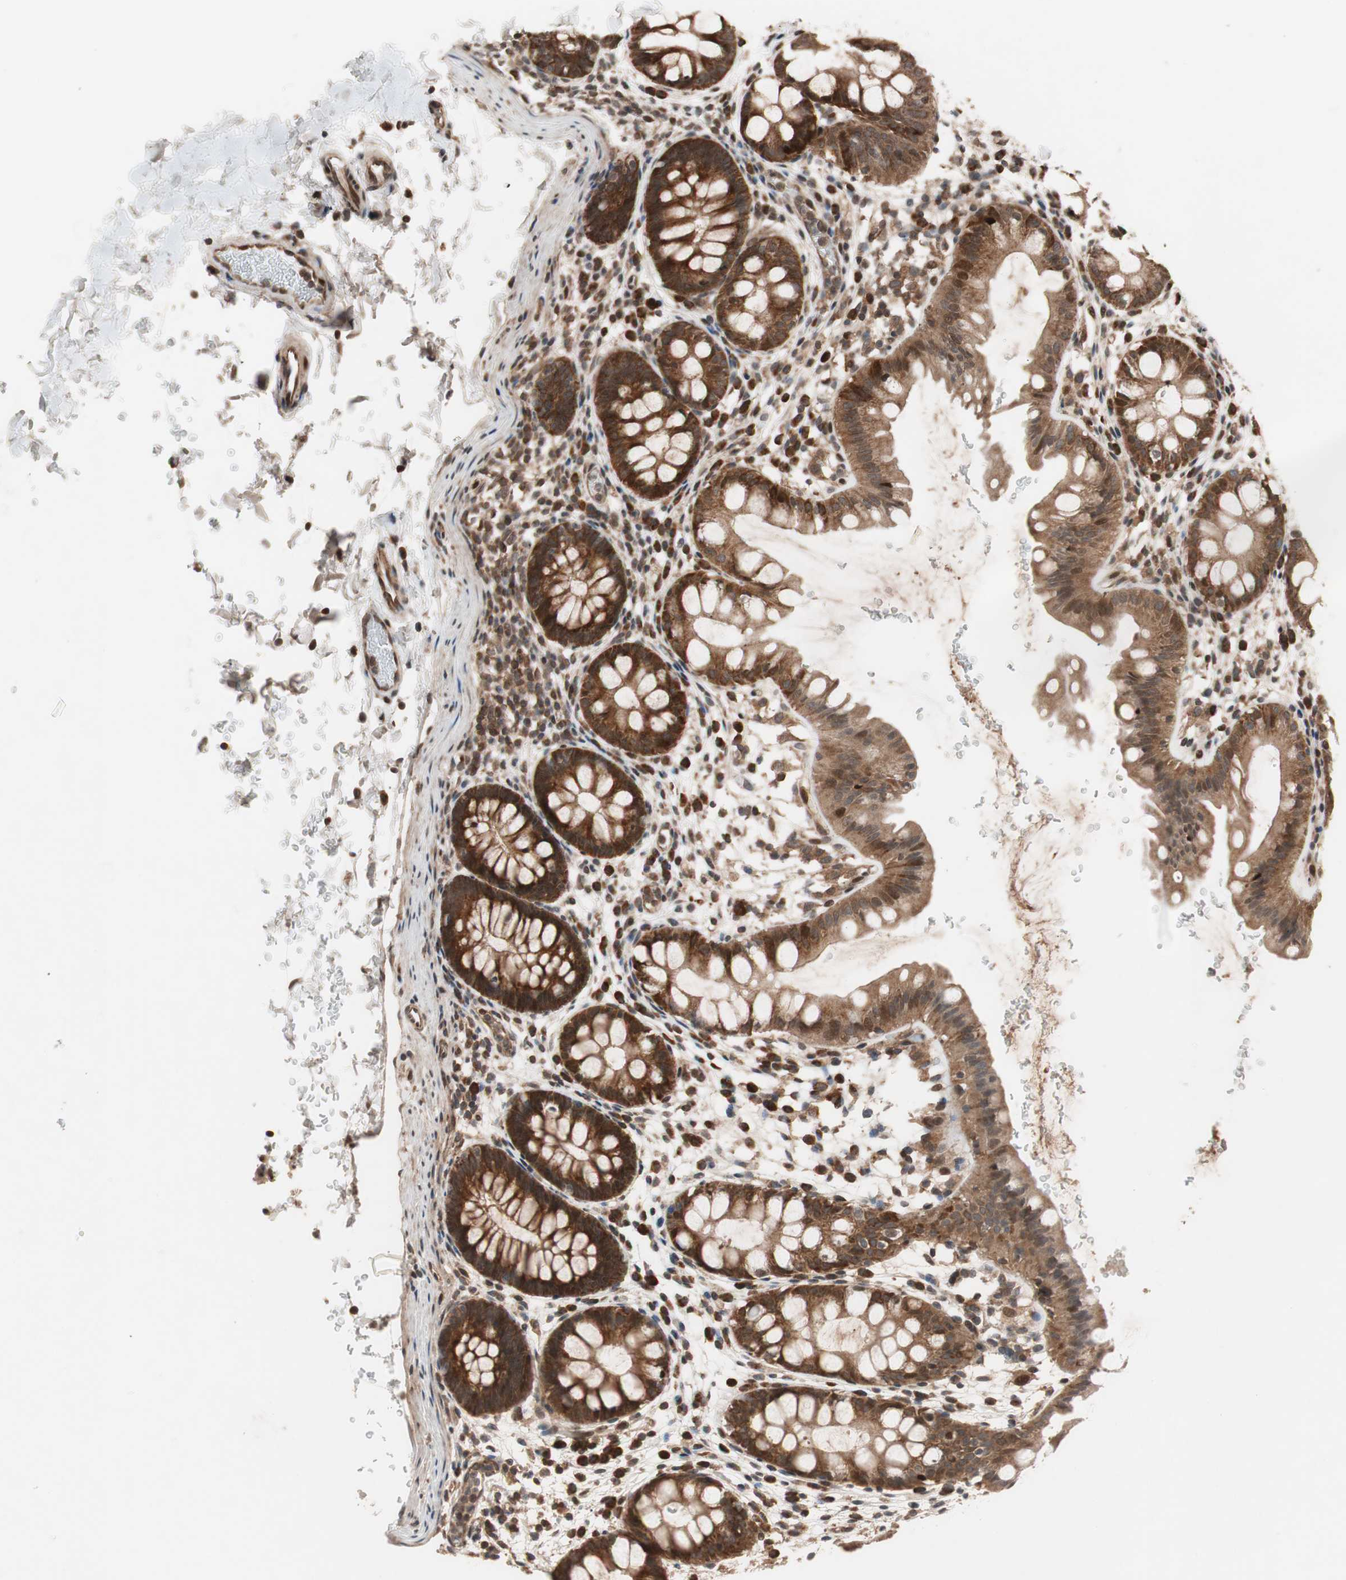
{"staining": {"intensity": "strong", "quantity": ">75%", "location": "cytoplasmic/membranous,nuclear"}, "tissue": "rectum", "cell_type": "Glandular cells", "image_type": "normal", "snomed": [{"axis": "morphology", "description": "Normal tissue, NOS"}, {"axis": "topography", "description": "Rectum"}], "caption": "Brown immunohistochemical staining in normal rectum exhibits strong cytoplasmic/membranous,nuclear staining in about >75% of glandular cells.", "gene": "NF2", "patient": {"sex": "female", "age": 24}}